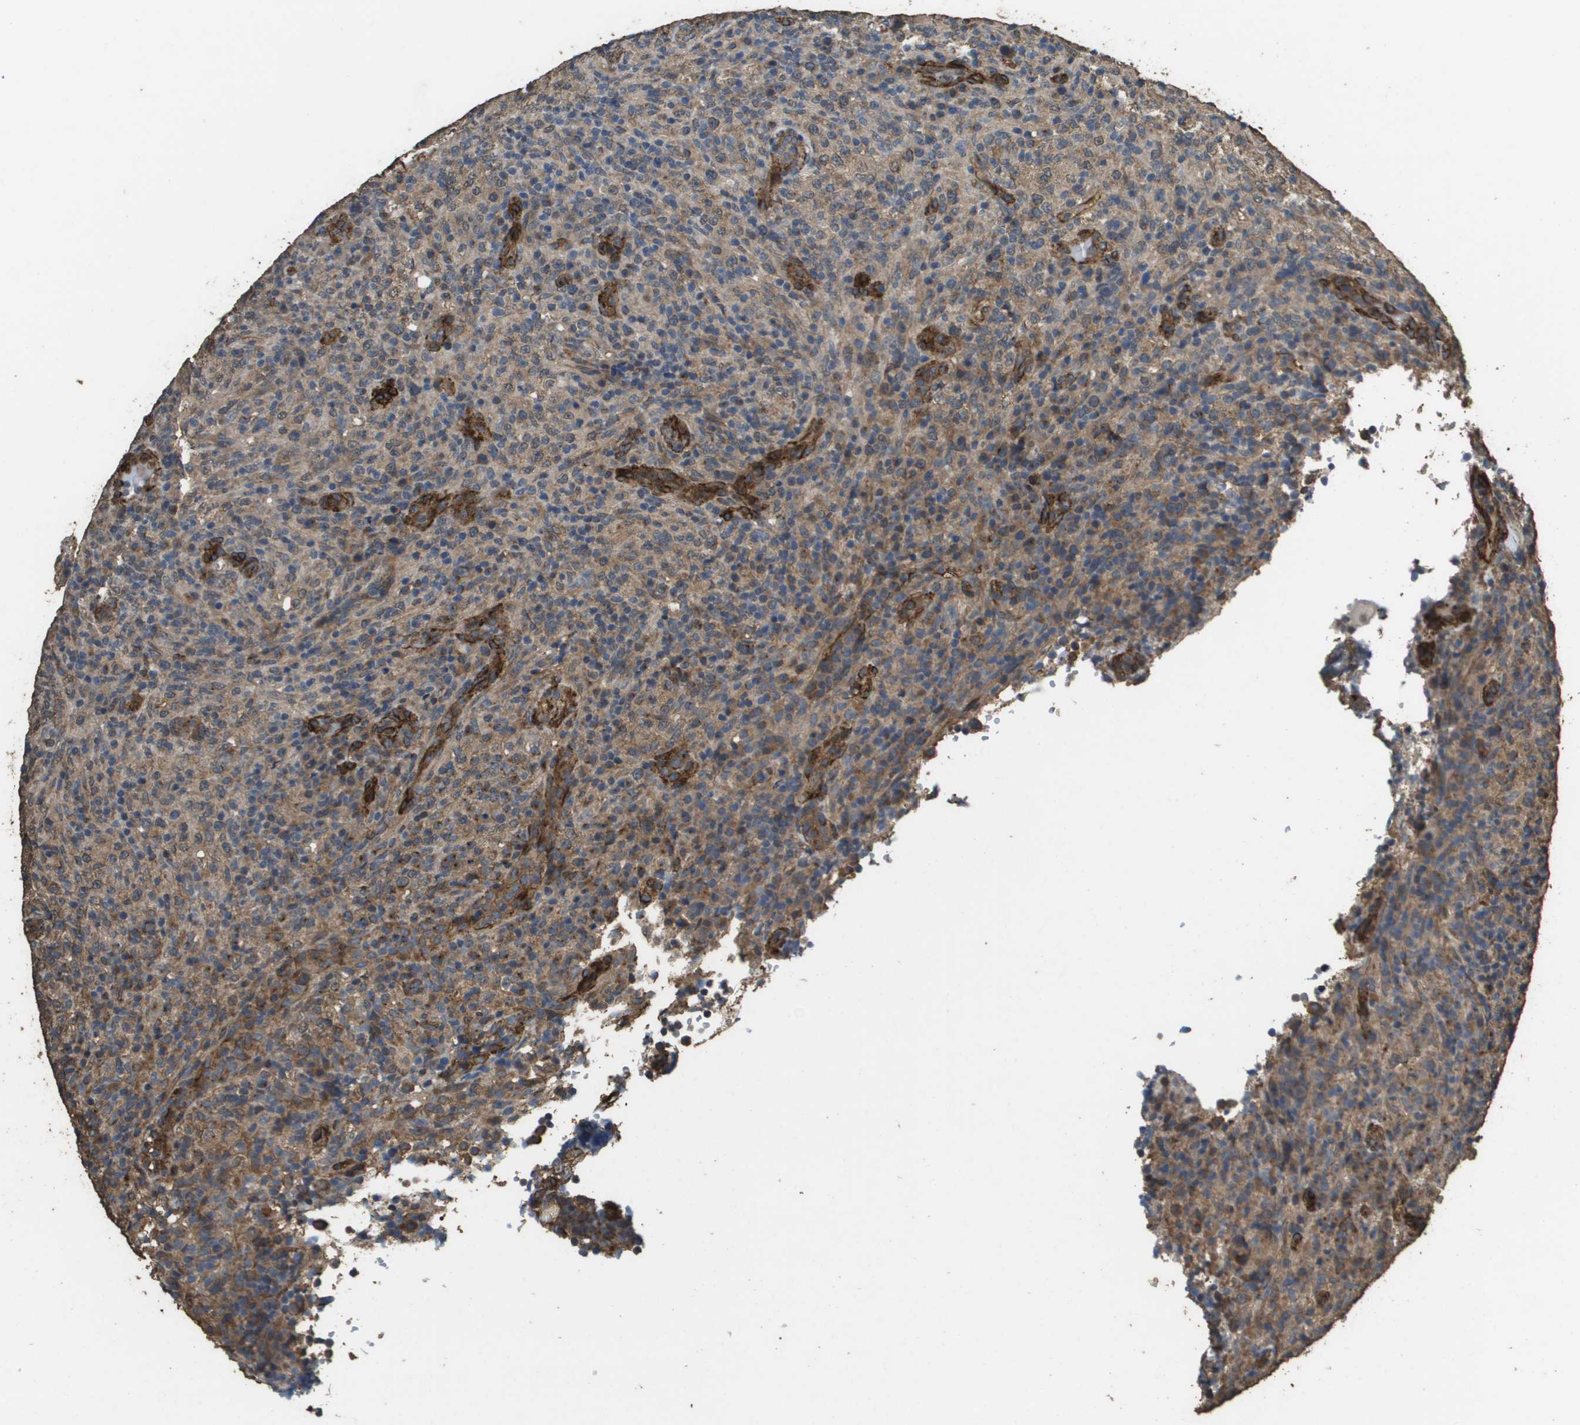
{"staining": {"intensity": "moderate", "quantity": ">75%", "location": "cytoplasmic/membranous"}, "tissue": "lymphoma", "cell_type": "Tumor cells", "image_type": "cancer", "snomed": [{"axis": "morphology", "description": "Malignant lymphoma, non-Hodgkin's type, High grade"}, {"axis": "topography", "description": "Lymph node"}], "caption": "High-grade malignant lymphoma, non-Hodgkin's type was stained to show a protein in brown. There is medium levels of moderate cytoplasmic/membranous staining in approximately >75% of tumor cells. The staining is performed using DAB (3,3'-diaminobenzidine) brown chromogen to label protein expression. The nuclei are counter-stained blue using hematoxylin.", "gene": "AAMP", "patient": {"sex": "female", "age": 76}}